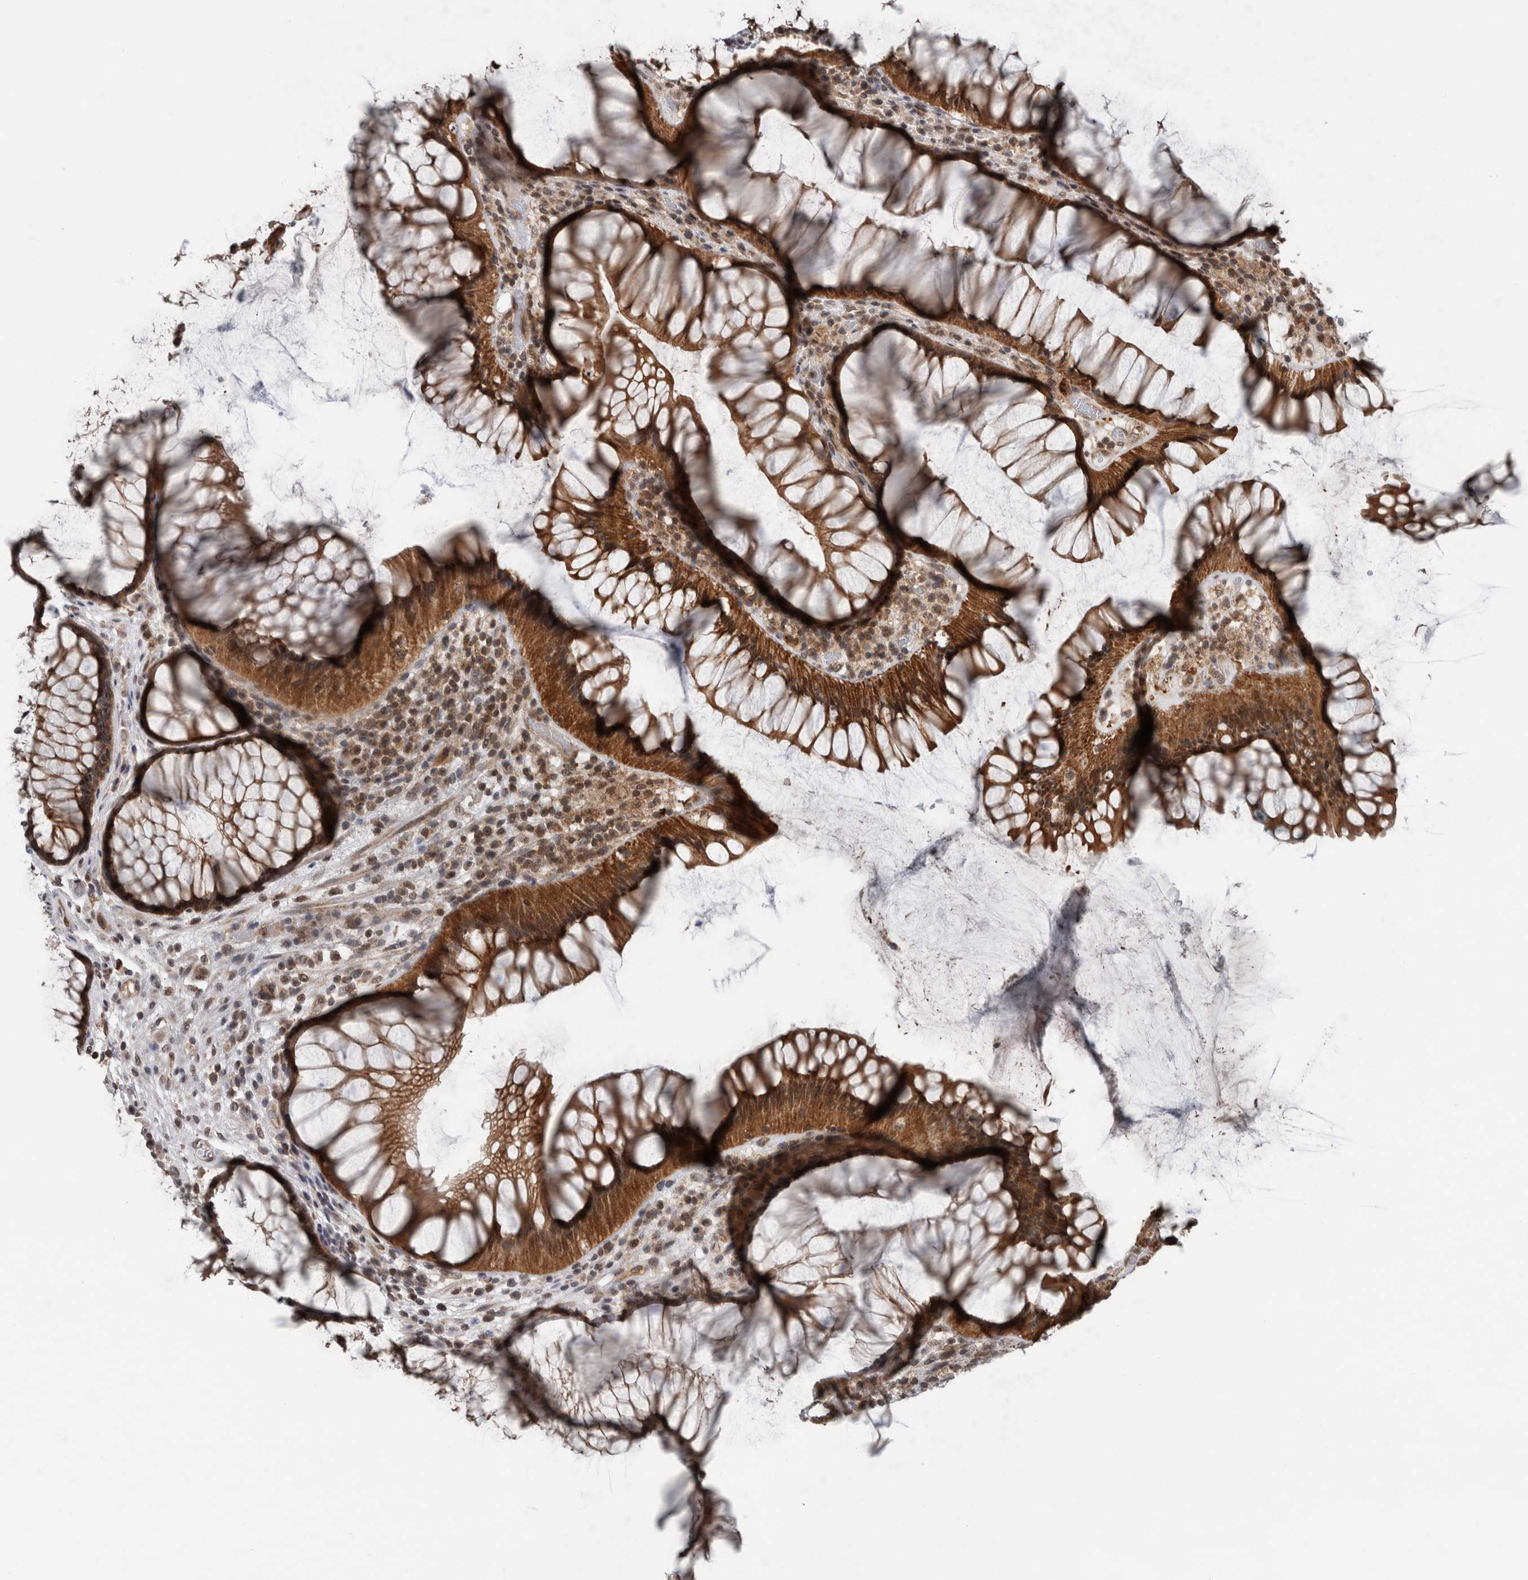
{"staining": {"intensity": "strong", "quantity": ">75%", "location": "cytoplasmic/membranous"}, "tissue": "rectum", "cell_type": "Glandular cells", "image_type": "normal", "snomed": [{"axis": "morphology", "description": "Normal tissue, NOS"}, {"axis": "topography", "description": "Rectum"}], "caption": "IHC (DAB) staining of normal human rectum displays strong cytoplasmic/membranous protein positivity in about >75% of glandular cells.", "gene": "ENY2", "patient": {"sex": "male", "age": 51}}